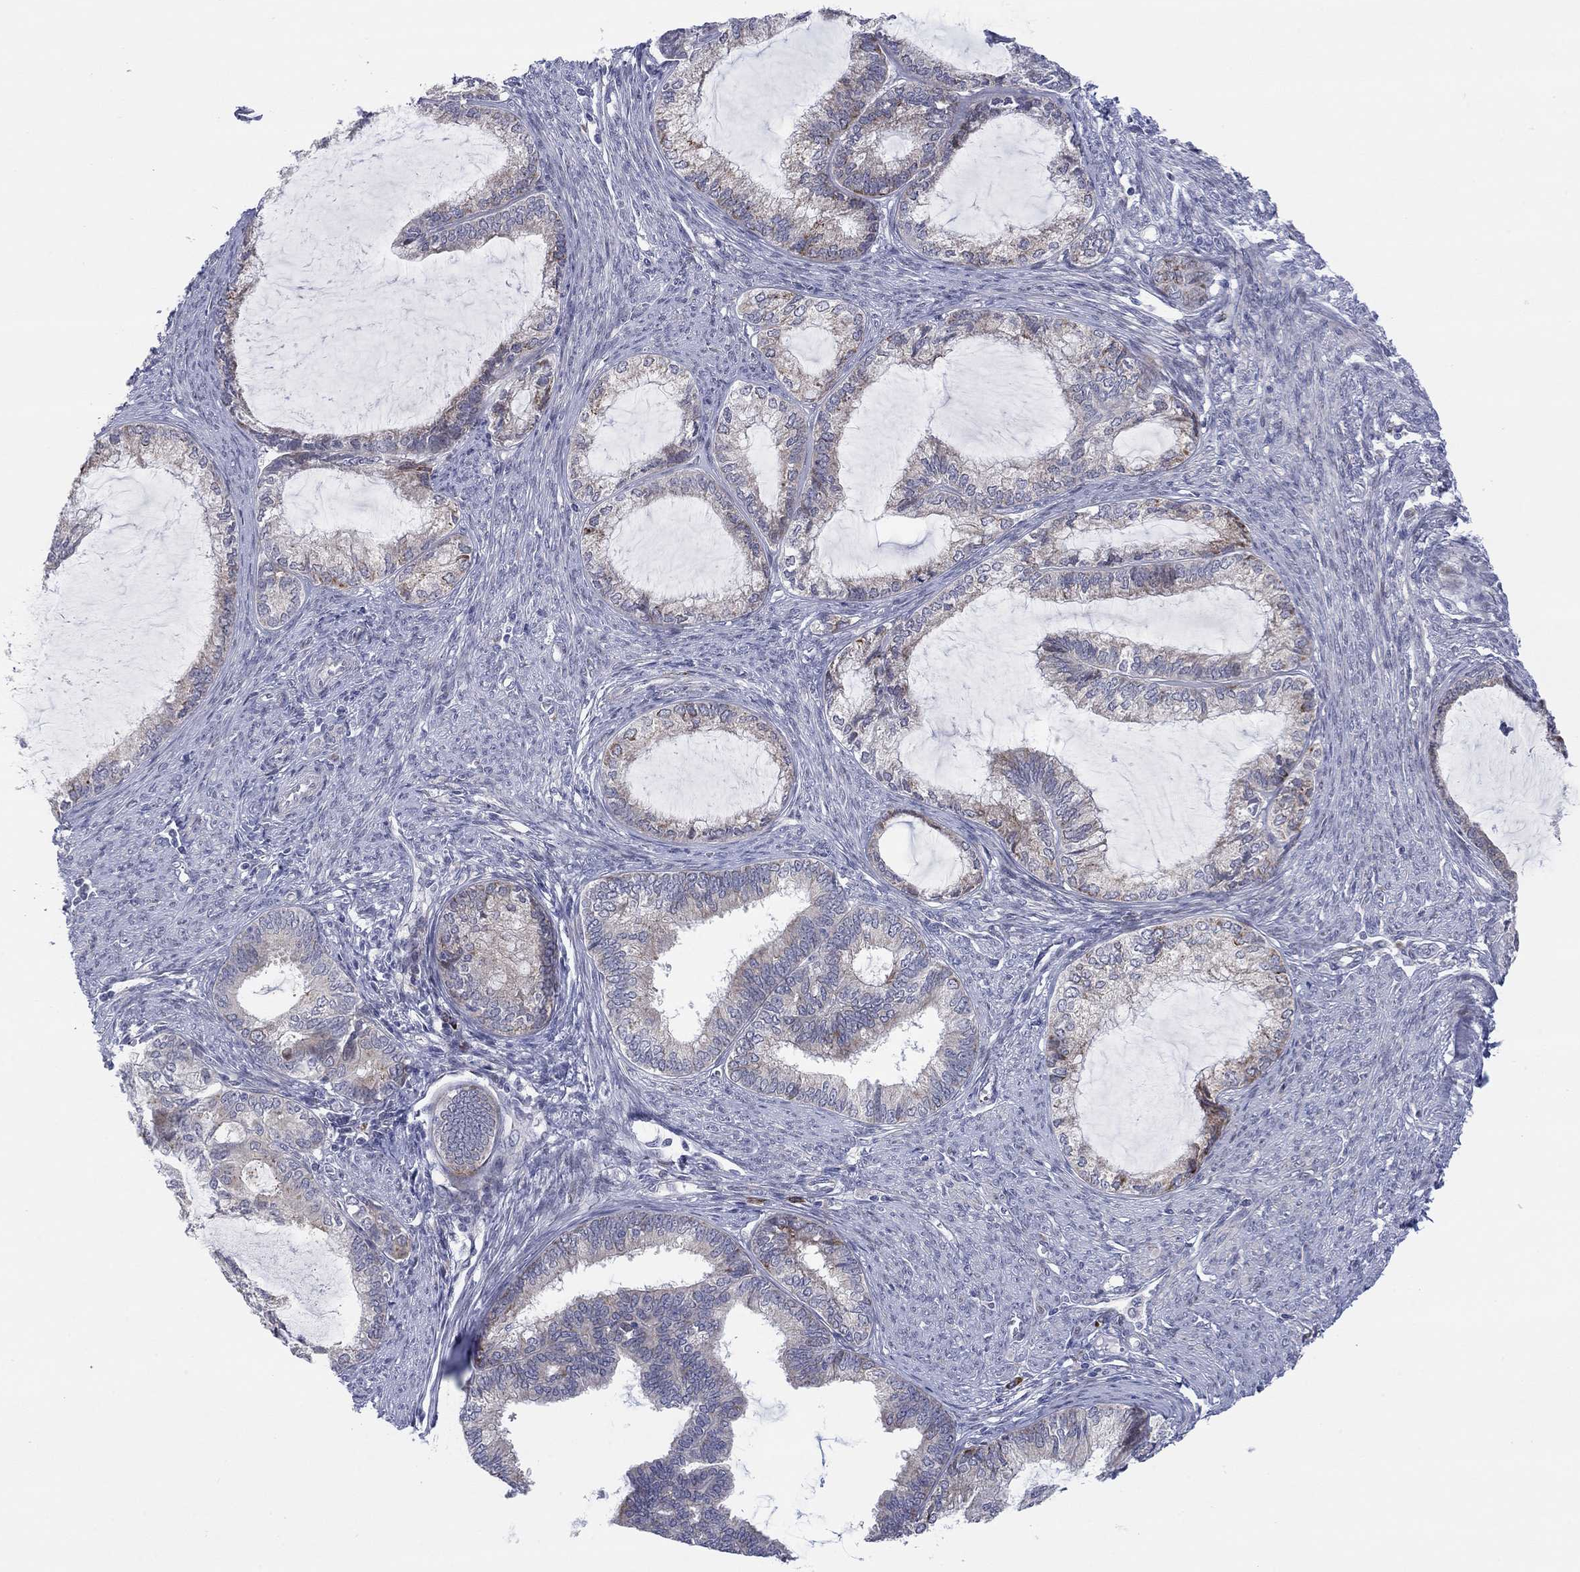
{"staining": {"intensity": "negative", "quantity": "none", "location": "none"}, "tissue": "endometrial cancer", "cell_type": "Tumor cells", "image_type": "cancer", "snomed": [{"axis": "morphology", "description": "Adenocarcinoma, NOS"}, {"axis": "topography", "description": "Endometrium"}], "caption": "A micrograph of adenocarcinoma (endometrial) stained for a protein displays no brown staining in tumor cells.", "gene": "TTC21B", "patient": {"sex": "female", "age": 86}}